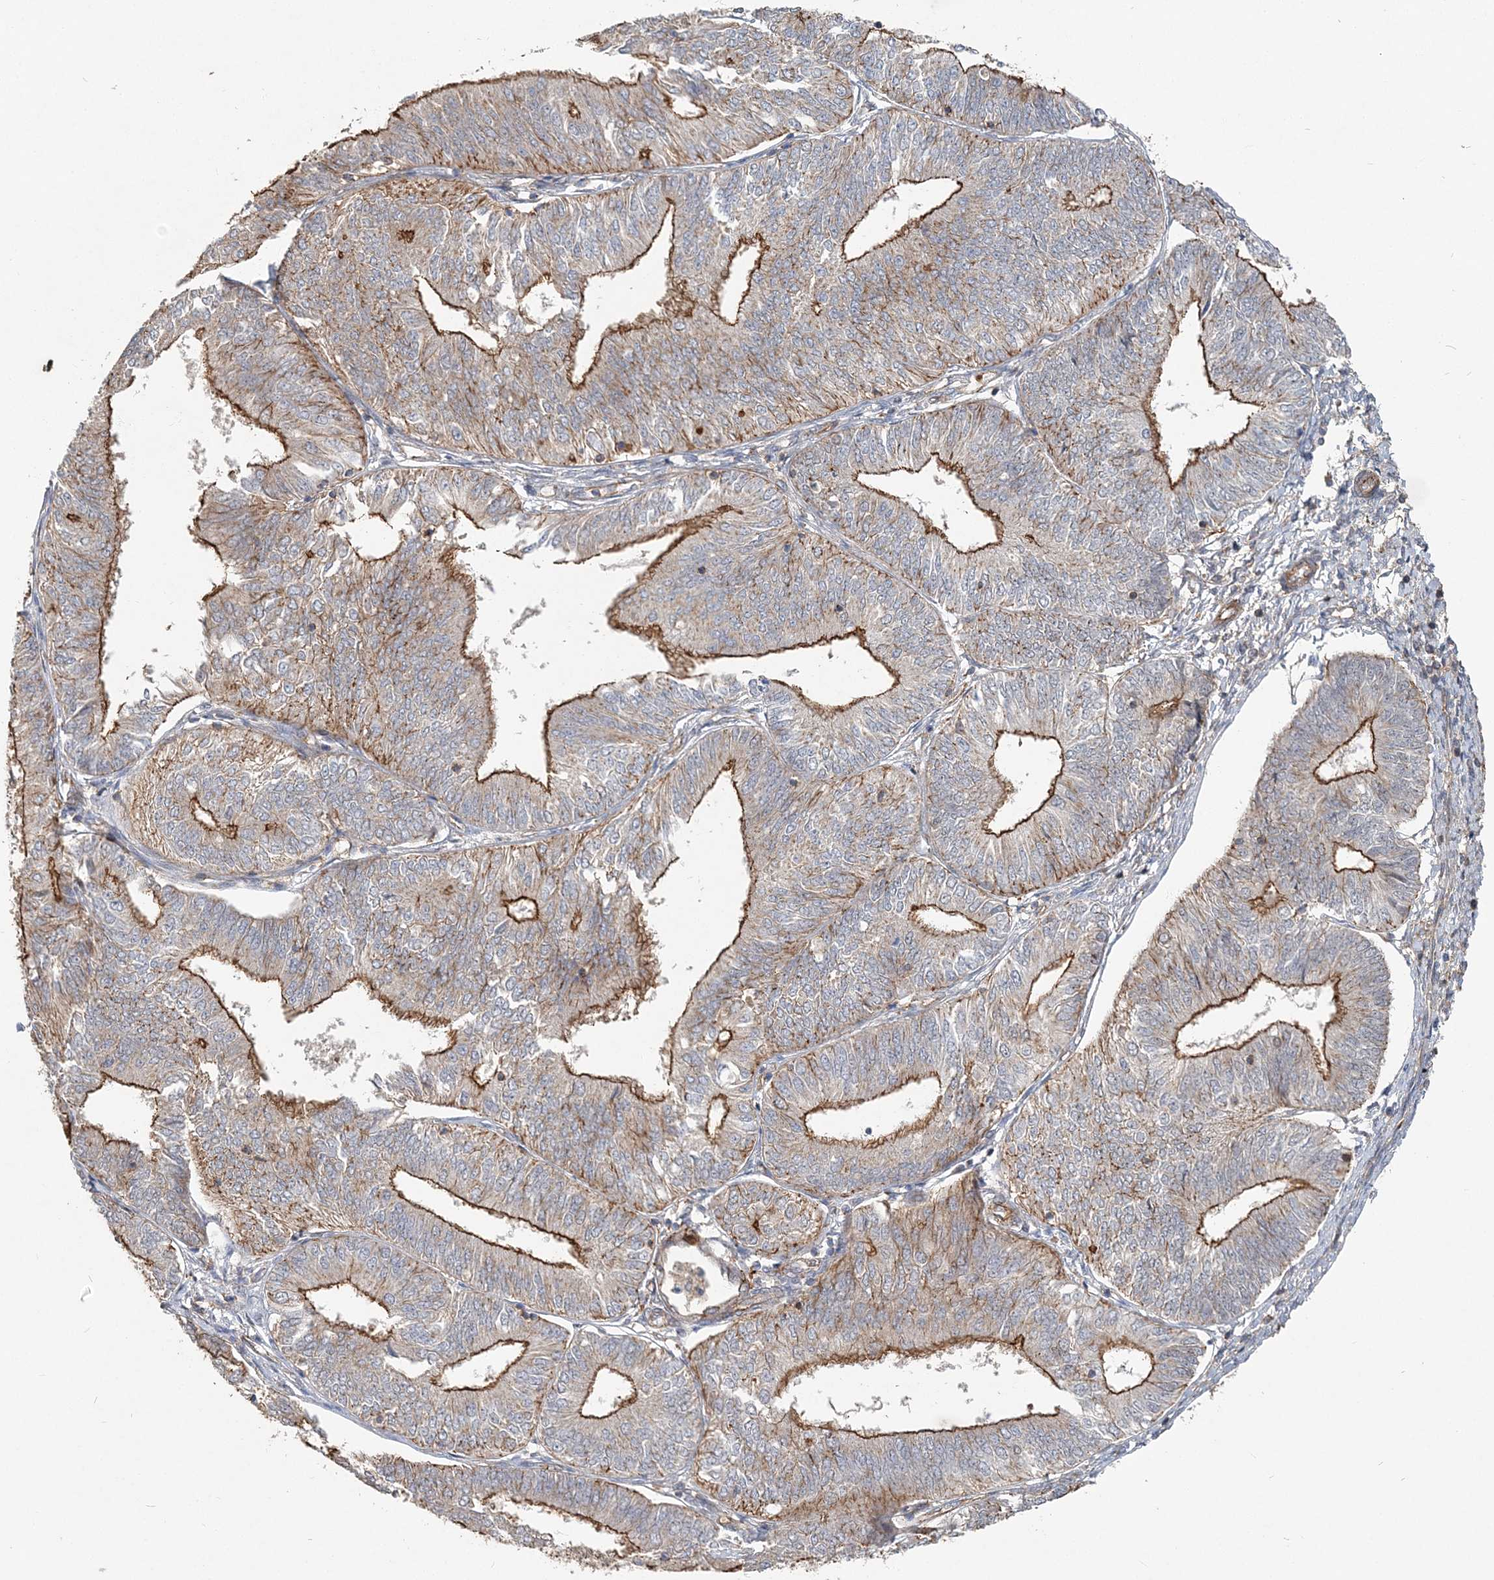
{"staining": {"intensity": "moderate", "quantity": "25%-75%", "location": "cytoplasmic/membranous"}, "tissue": "endometrial cancer", "cell_type": "Tumor cells", "image_type": "cancer", "snomed": [{"axis": "morphology", "description": "Adenocarcinoma, NOS"}, {"axis": "topography", "description": "Endometrium"}], "caption": "Endometrial adenocarcinoma was stained to show a protein in brown. There is medium levels of moderate cytoplasmic/membranous staining in approximately 25%-75% of tumor cells.", "gene": "MAT2B", "patient": {"sex": "female", "age": 58}}